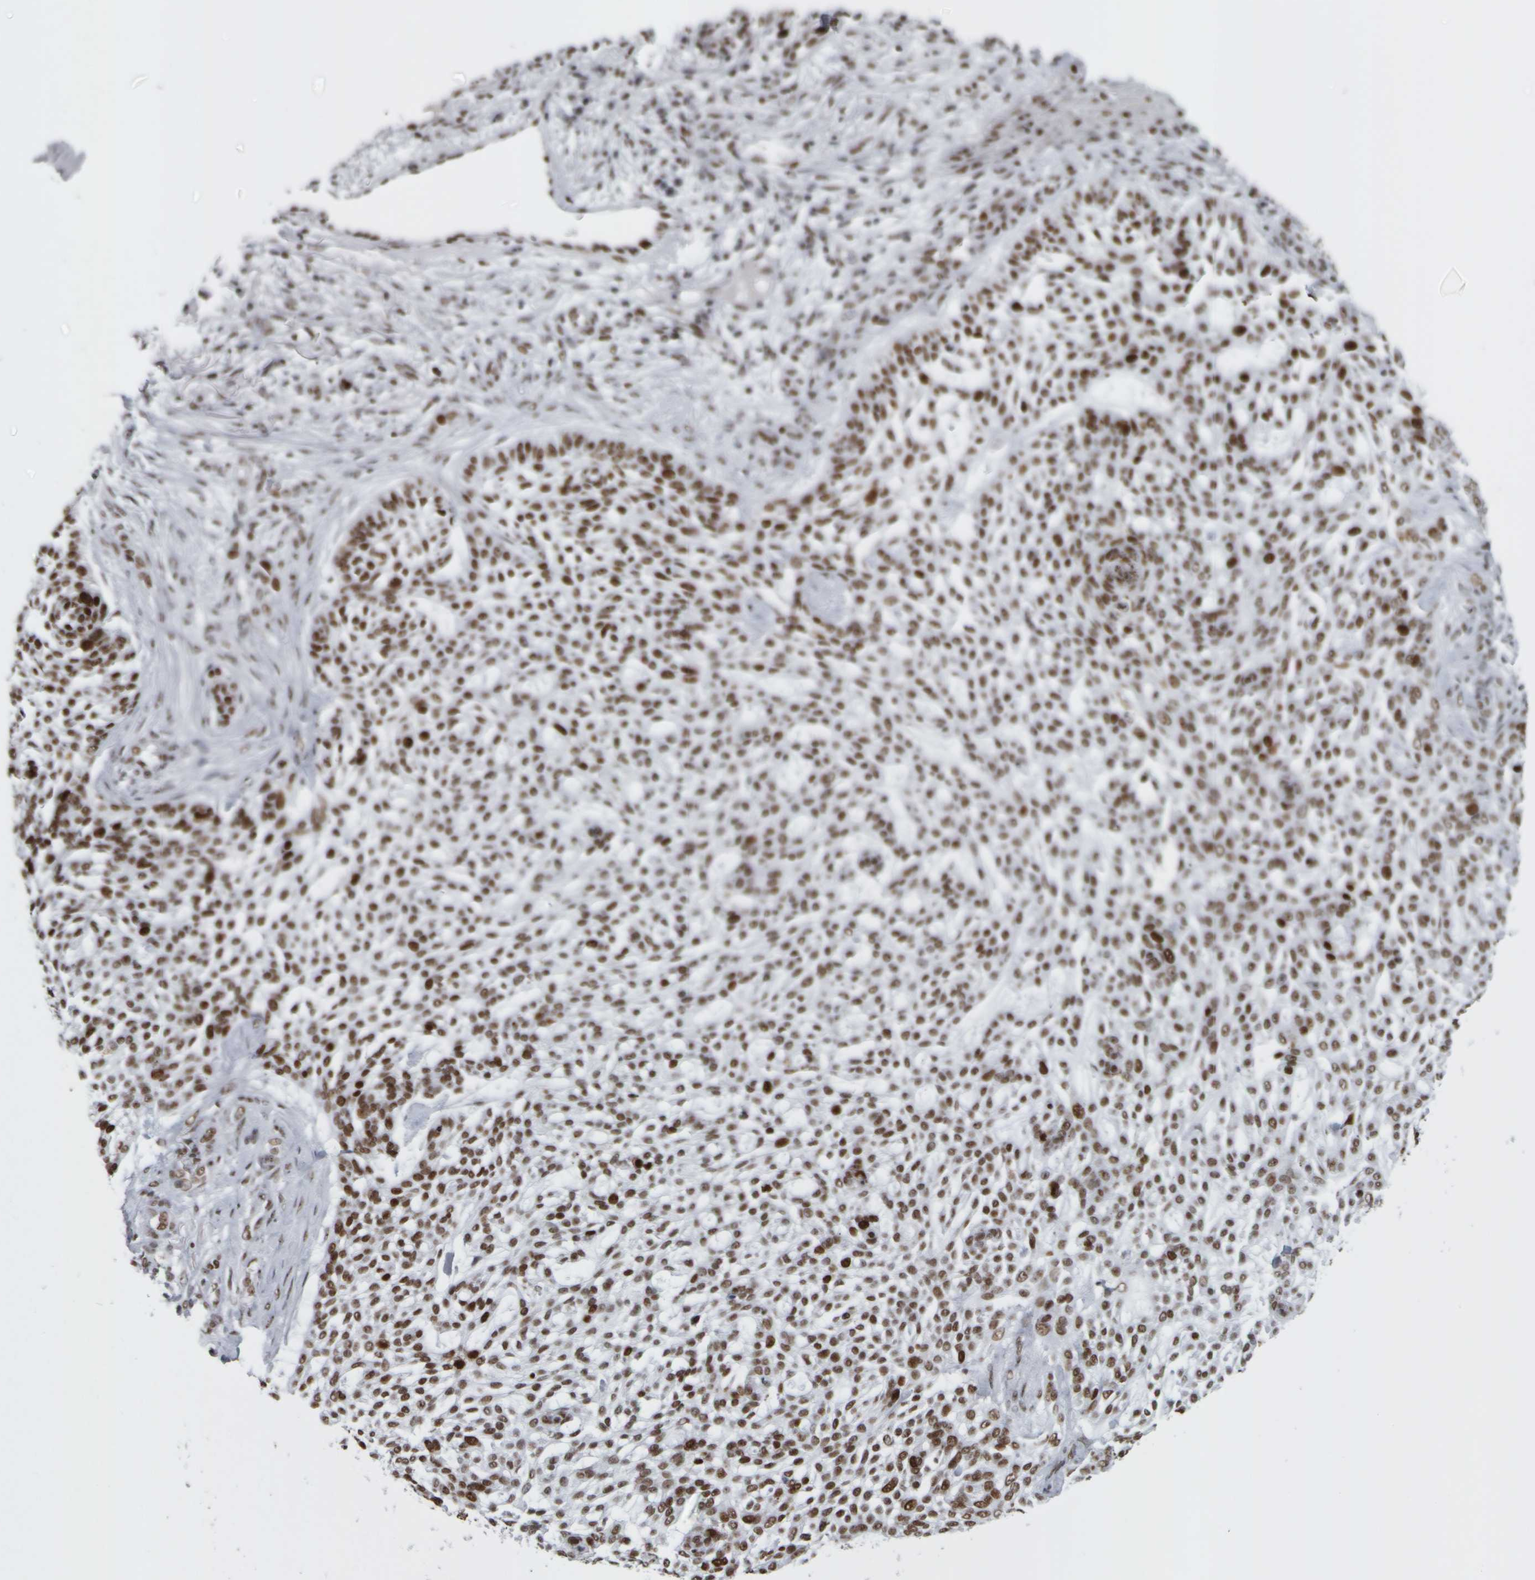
{"staining": {"intensity": "moderate", "quantity": ">75%", "location": "nuclear"}, "tissue": "skin cancer", "cell_type": "Tumor cells", "image_type": "cancer", "snomed": [{"axis": "morphology", "description": "Basal cell carcinoma"}, {"axis": "topography", "description": "Skin"}], "caption": "Immunohistochemical staining of basal cell carcinoma (skin) demonstrates medium levels of moderate nuclear expression in about >75% of tumor cells. Nuclei are stained in blue.", "gene": "TOP2B", "patient": {"sex": "female", "age": 64}}